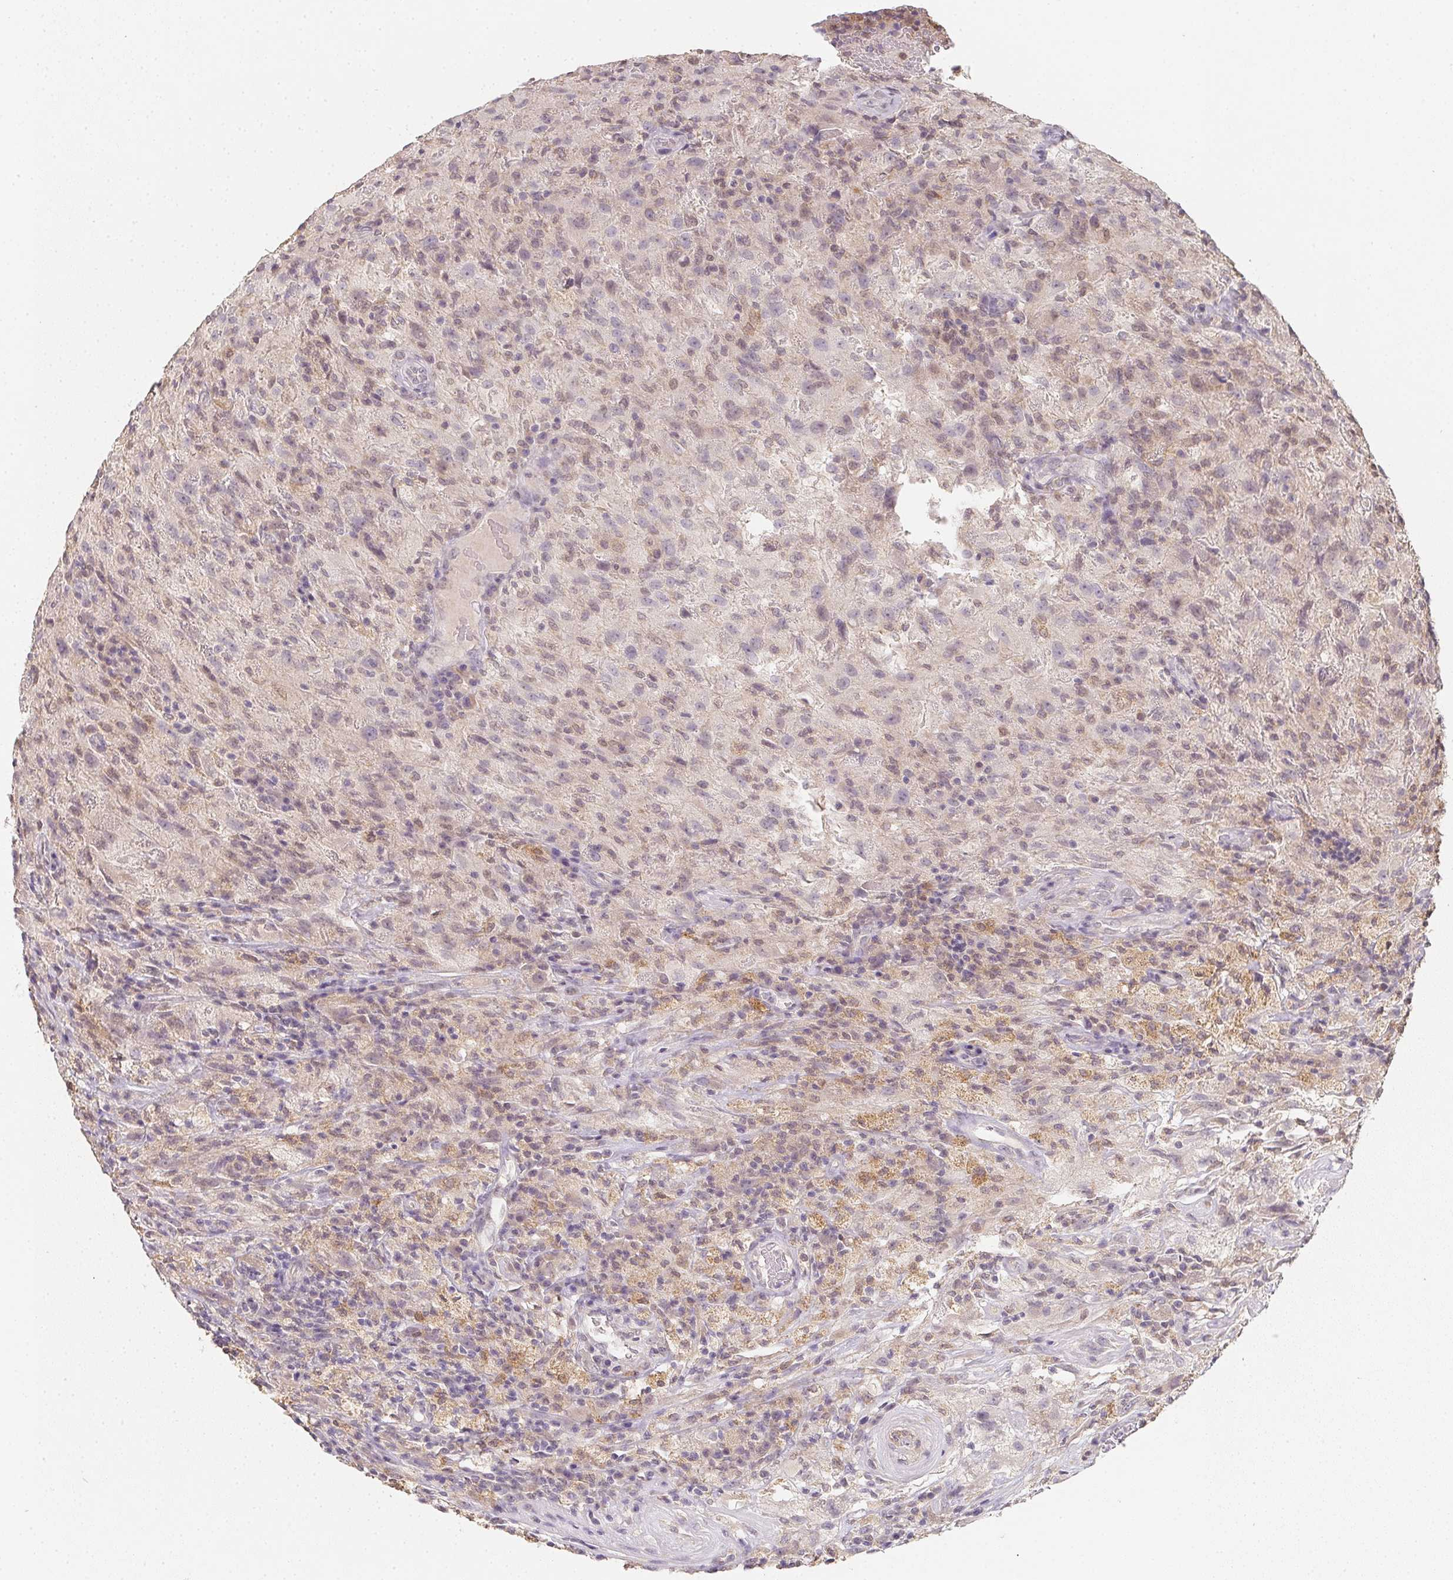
{"staining": {"intensity": "weak", "quantity": "25%-75%", "location": "nuclear"}, "tissue": "glioma", "cell_type": "Tumor cells", "image_type": "cancer", "snomed": [{"axis": "morphology", "description": "Glioma, malignant, High grade"}, {"axis": "topography", "description": "Brain"}], "caption": "Malignant glioma (high-grade) tissue exhibits weak nuclear positivity in approximately 25%-75% of tumor cells, visualized by immunohistochemistry.", "gene": "SOAT1", "patient": {"sex": "male", "age": 68}}